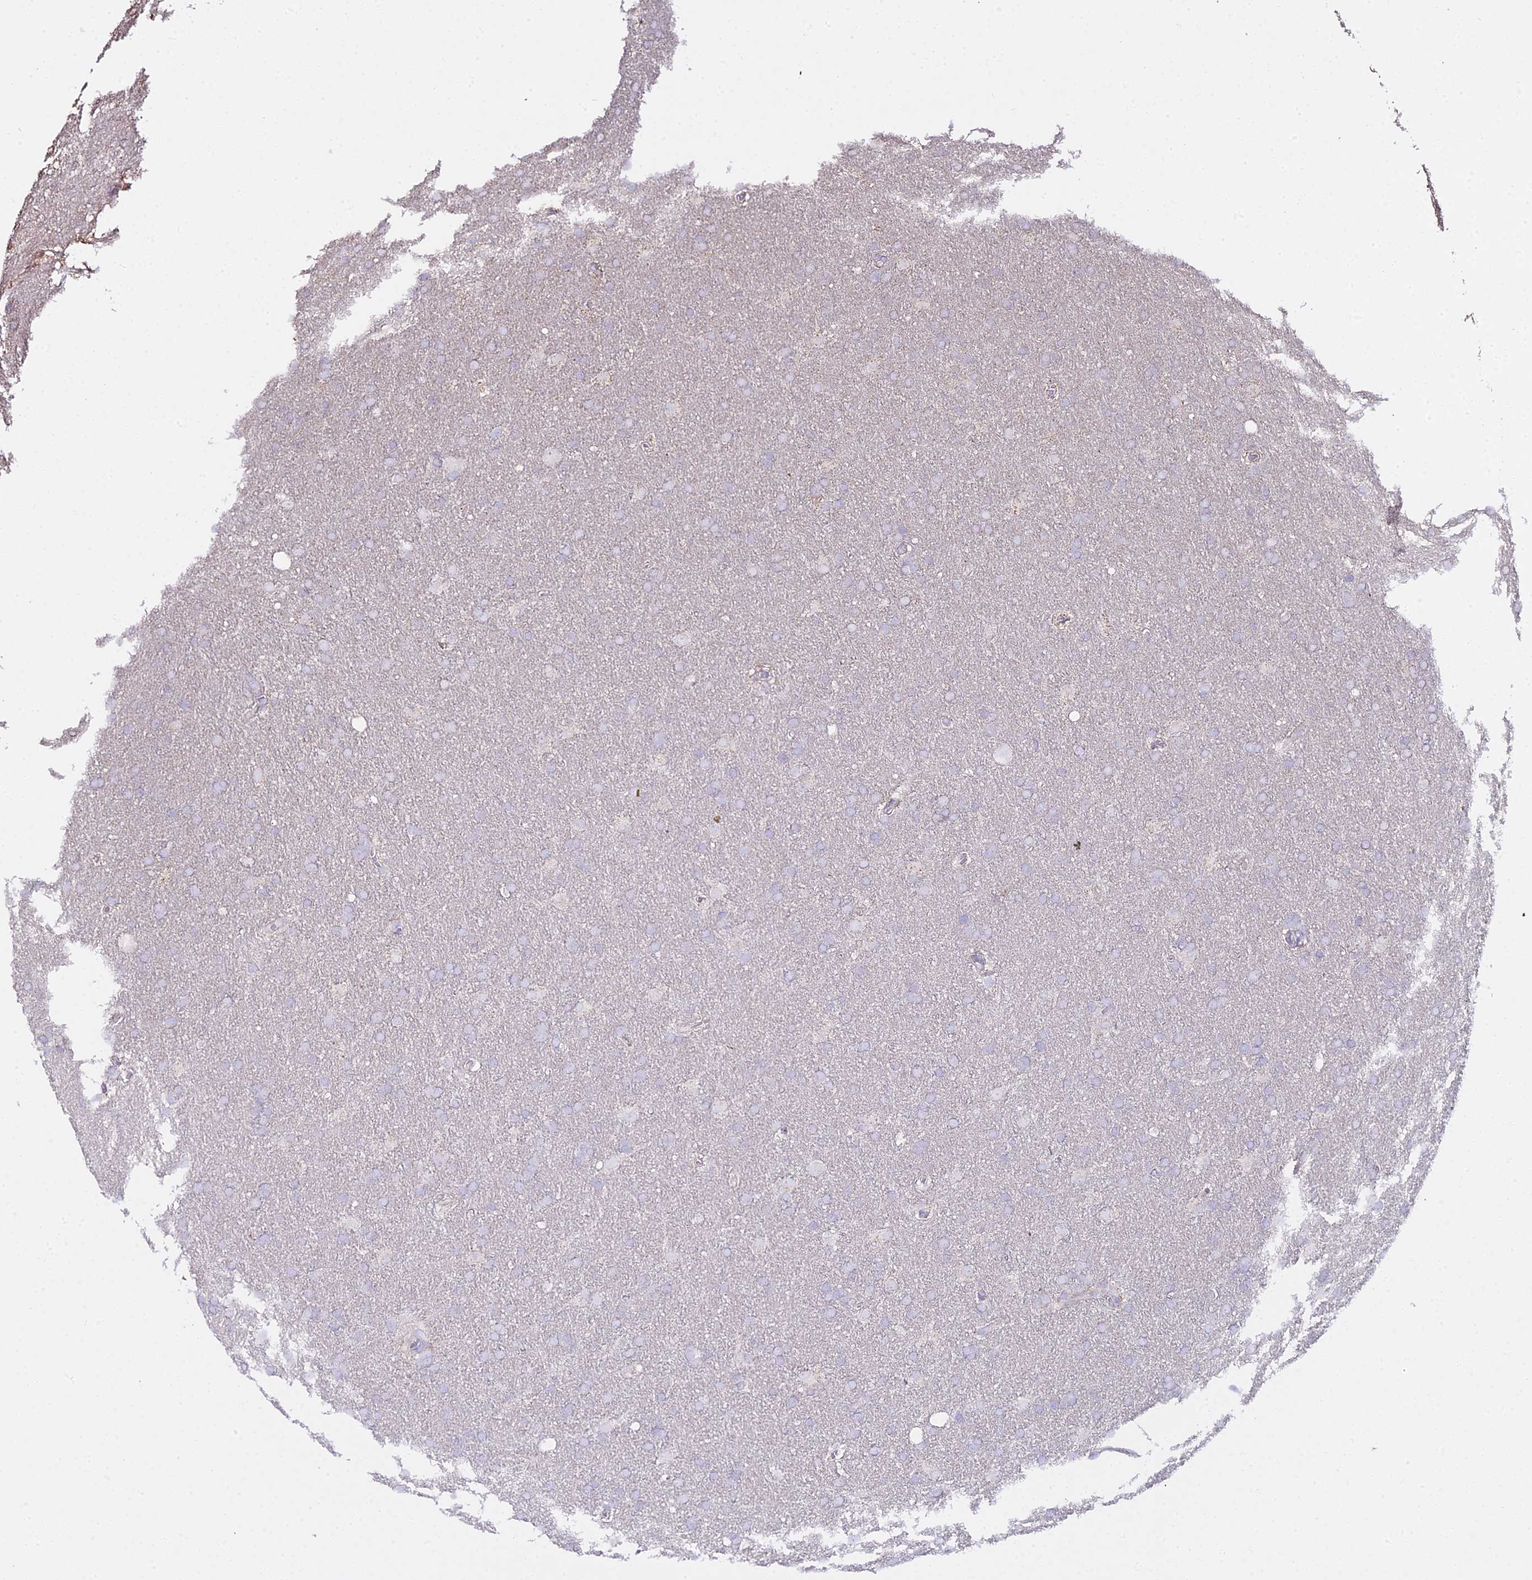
{"staining": {"intensity": "negative", "quantity": "none", "location": "none"}, "tissue": "glioma", "cell_type": "Tumor cells", "image_type": "cancer", "snomed": [{"axis": "morphology", "description": "Glioma, malignant, Low grade"}, {"axis": "topography", "description": "Brain"}], "caption": "IHC of glioma demonstrates no positivity in tumor cells. Nuclei are stained in blue.", "gene": "METTL13", "patient": {"sex": "female", "age": 32}}